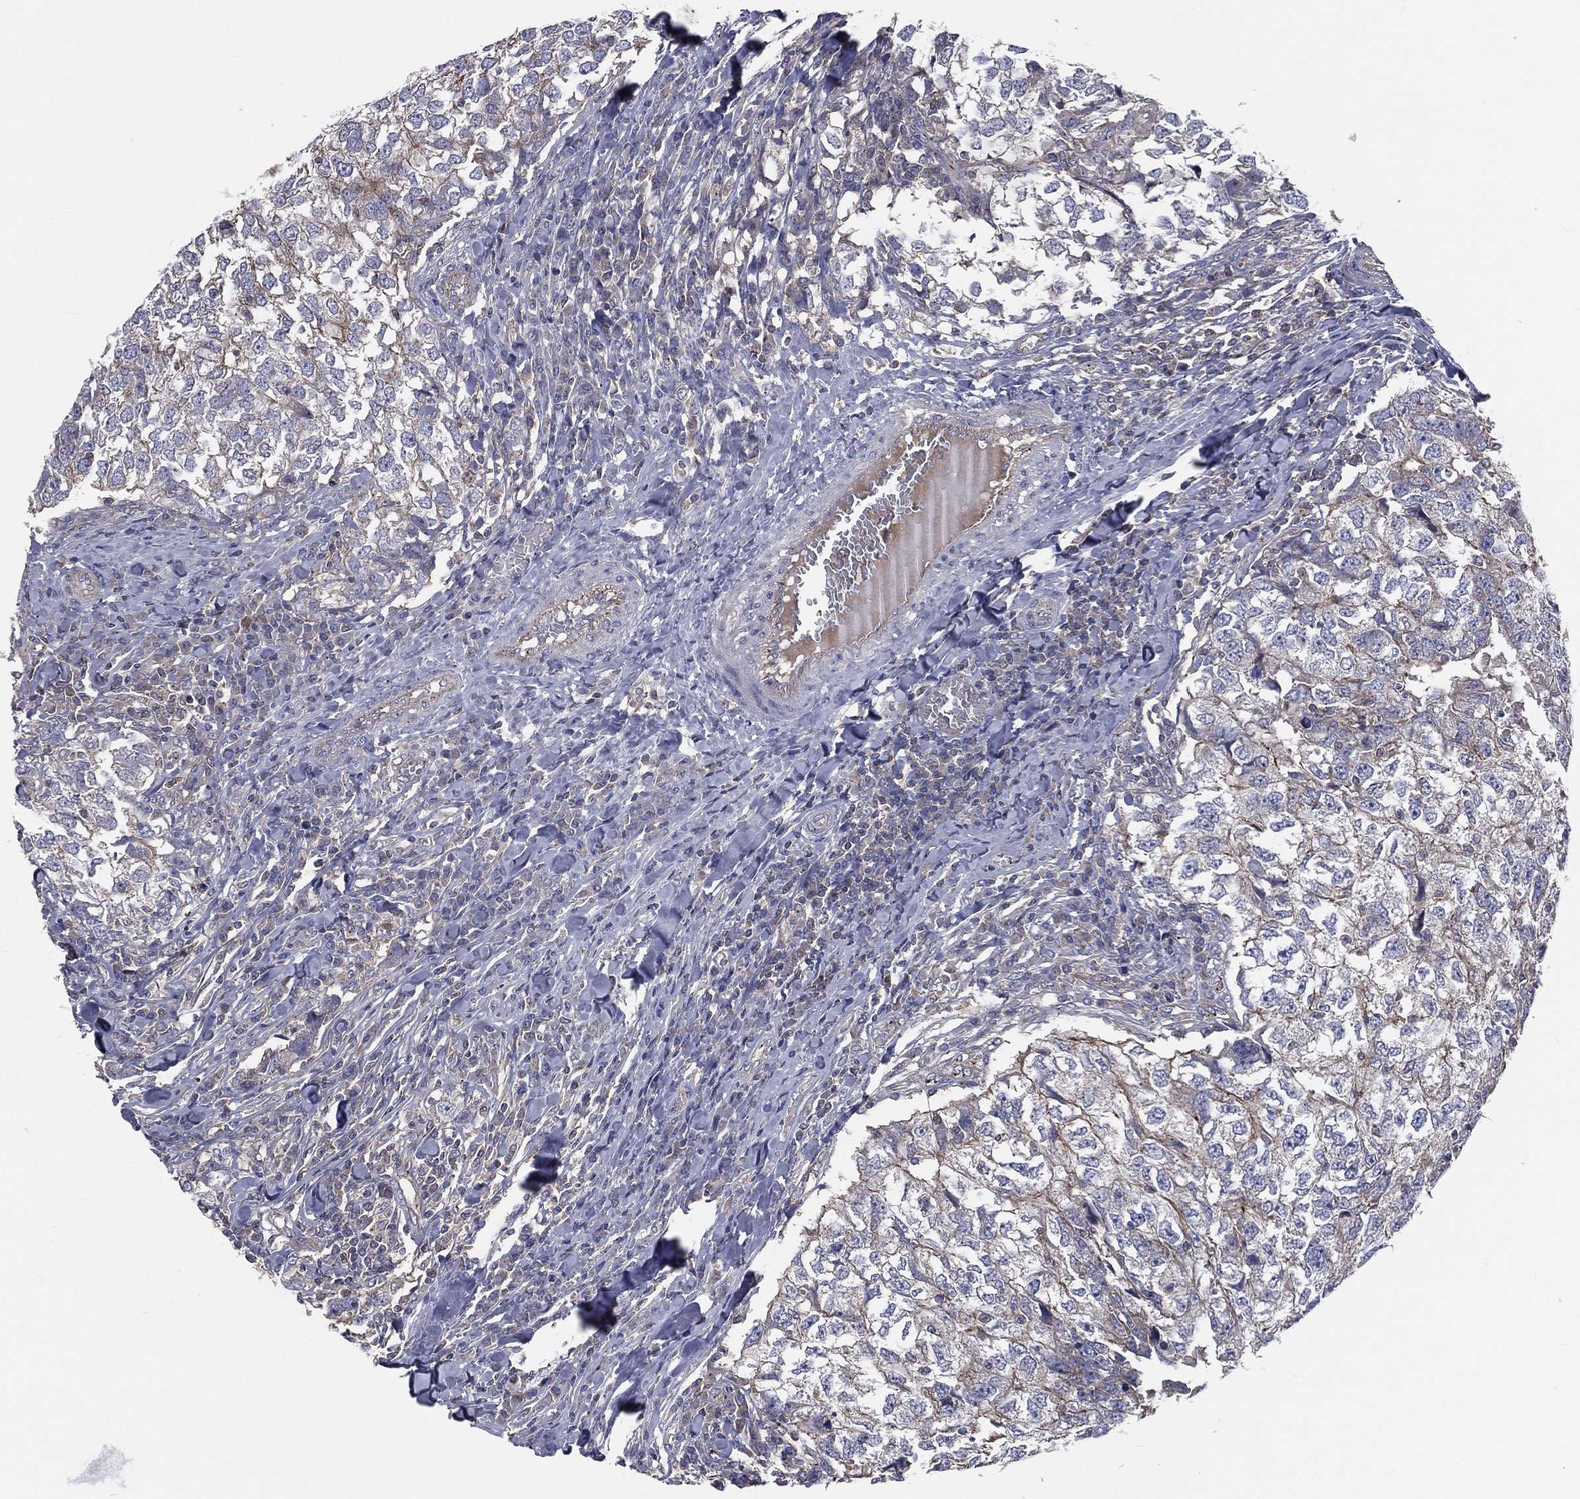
{"staining": {"intensity": "moderate", "quantity": "<25%", "location": "cytoplasmic/membranous"}, "tissue": "breast cancer", "cell_type": "Tumor cells", "image_type": "cancer", "snomed": [{"axis": "morphology", "description": "Duct carcinoma"}, {"axis": "topography", "description": "Breast"}], "caption": "Immunohistochemistry (IHC) image of neoplastic tissue: human breast cancer (intraductal carcinoma) stained using immunohistochemistry (IHC) exhibits low levels of moderate protein expression localized specifically in the cytoplasmic/membranous of tumor cells, appearing as a cytoplasmic/membranous brown color.", "gene": "CROCC", "patient": {"sex": "female", "age": 30}}